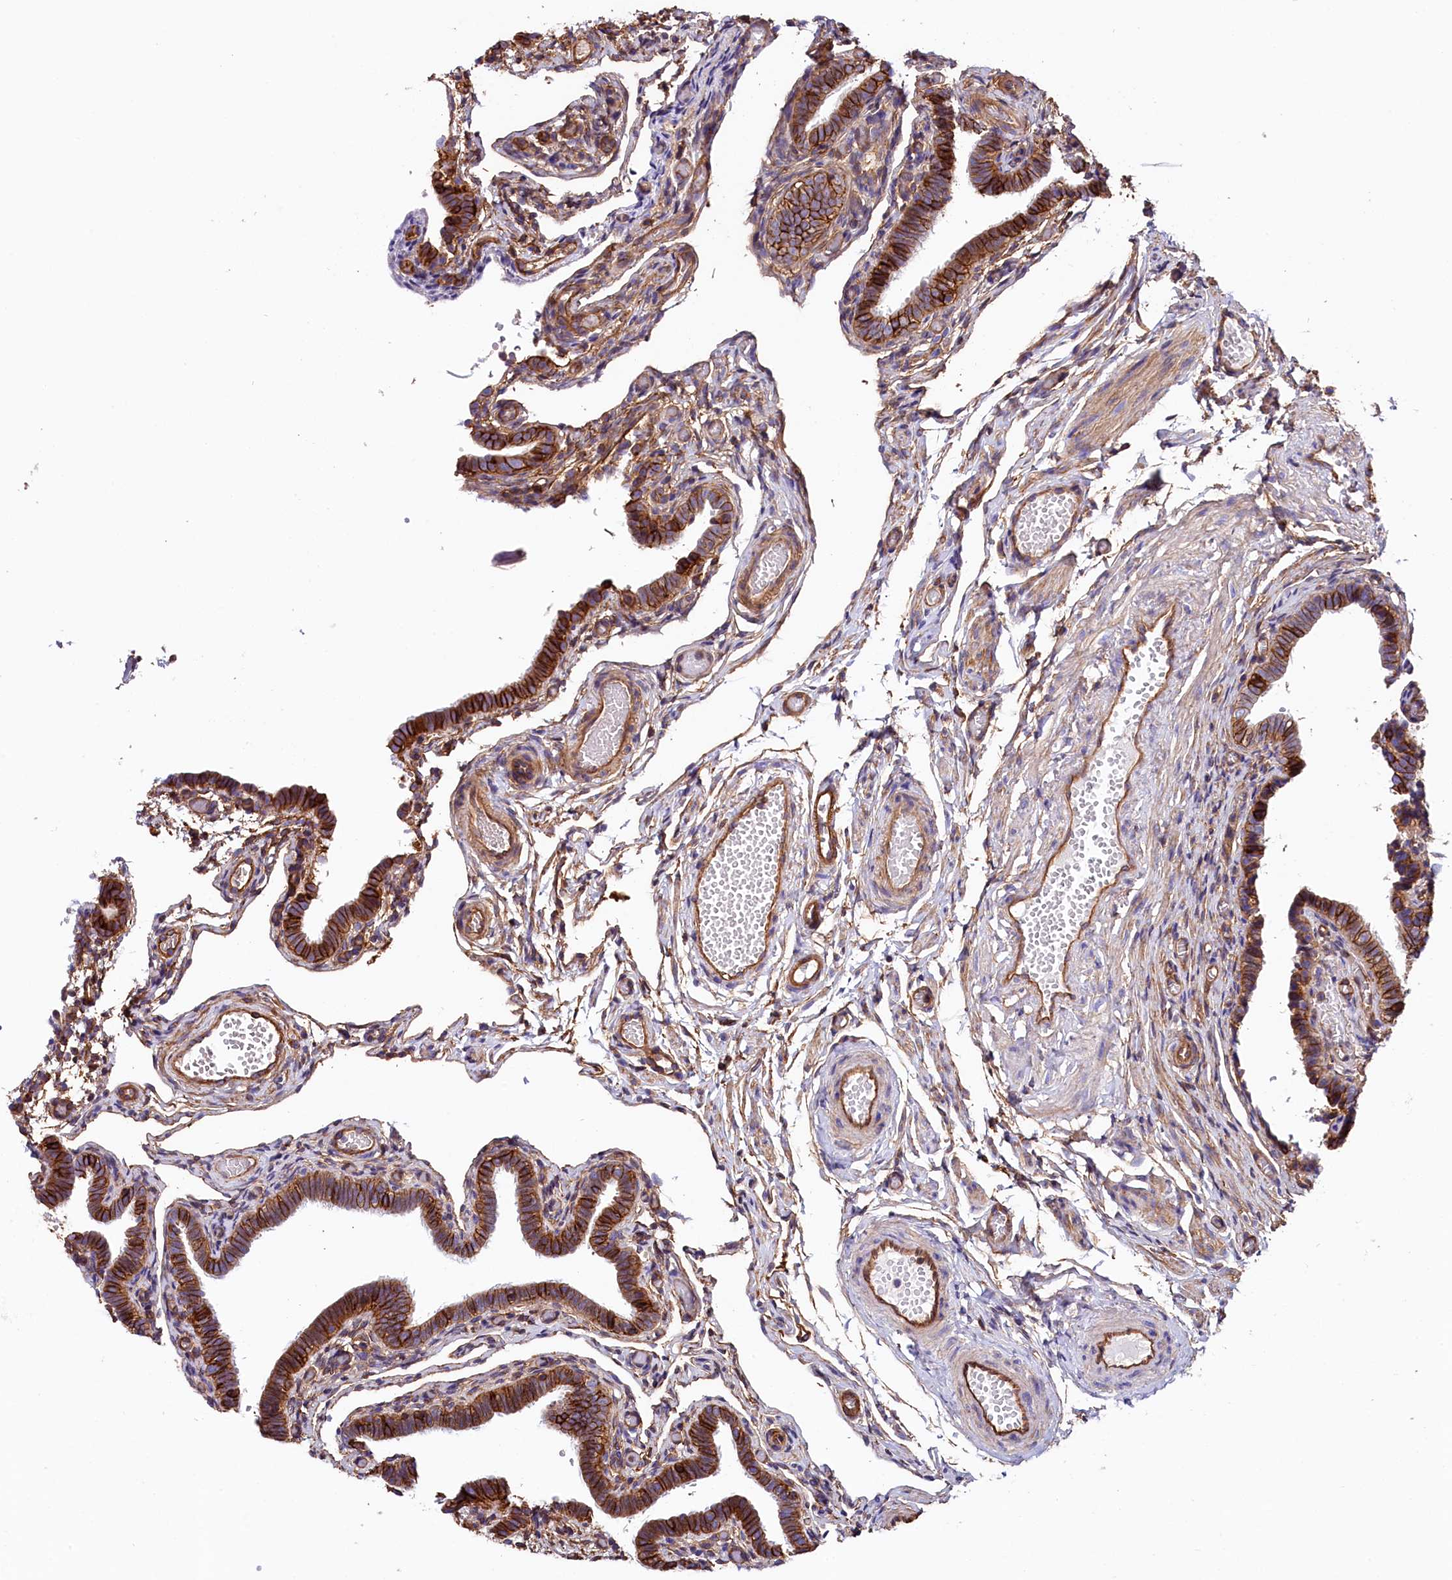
{"staining": {"intensity": "strong", "quantity": ">75%", "location": "cytoplasmic/membranous"}, "tissue": "fallopian tube", "cell_type": "Glandular cells", "image_type": "normal", "snomed": [{"axis": "morphology", "description": "Normal tissue, NOS"}, {"axis": "topography", "description": "Fallopian tube"}], "caption": "Protein analysis of normal fallopian tube displays strong cytoplasmic/membranous positivity in about >75% of glandular cells. The protein is stained brown, and the nuclei are stained in blue (DAB IHC with brightfield microscopy, high magnification).", "gene": "ATP2B4", "patient": {"sex": "female", "age": 36}}